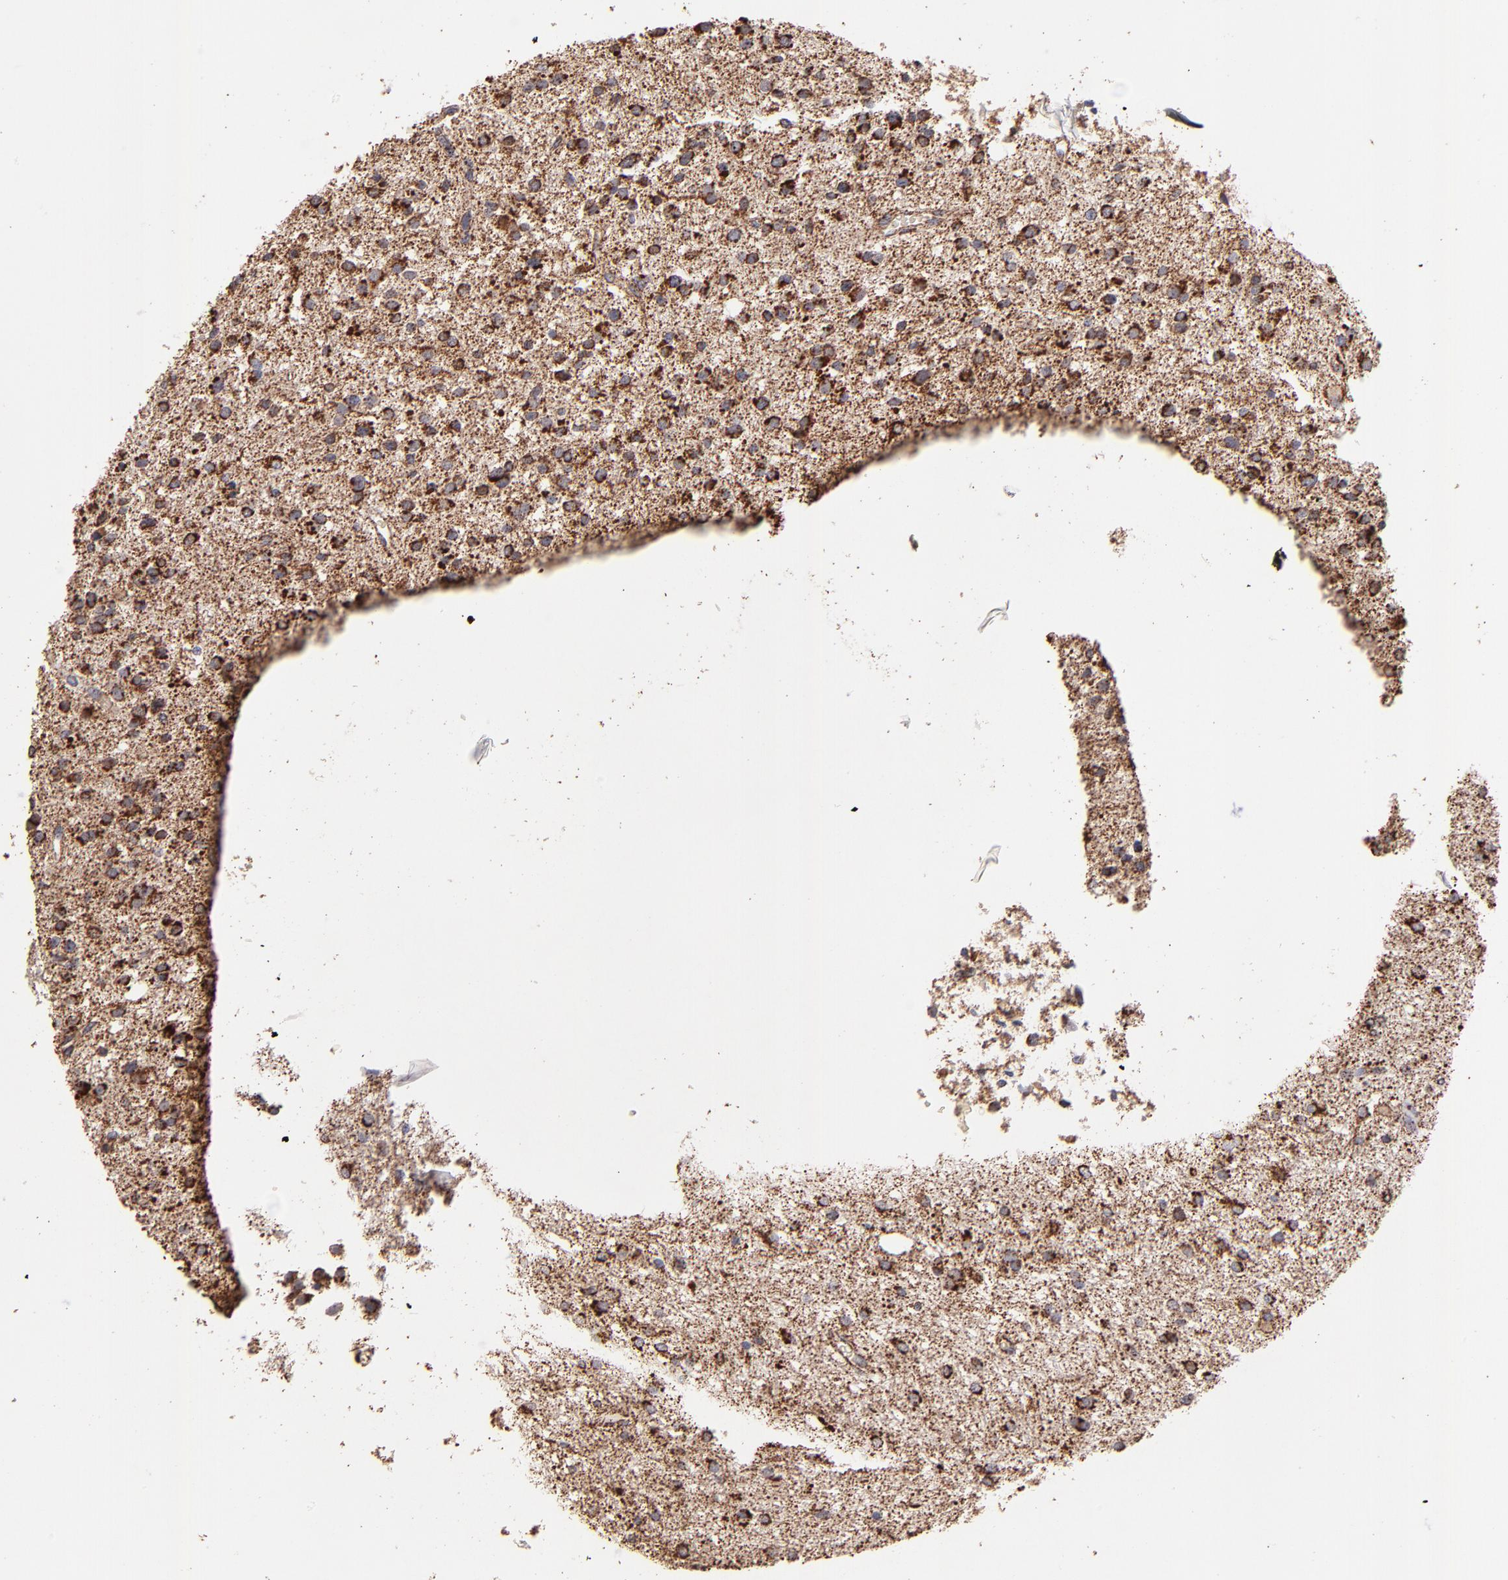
{"staining": {"intensity": "moderate", "quantity": ">75%", "location": "cytoplasmic/membranous"}, "tissue": "glioma", "cell_type": "Tumor cells", "image_type": "cancer", "snomed": [{"axis": "morphology", "description": "Glioma, malignant, Low grade"}, {"axis": "topography", "description": "Brain"}], "caption": "Moderate cytoplasmic/membranous positivity is present in about >75% of tumor cells in malignant glioma (low-grade).", "gene": "DLST", "patient": {"sex": "female", "age": 36}}